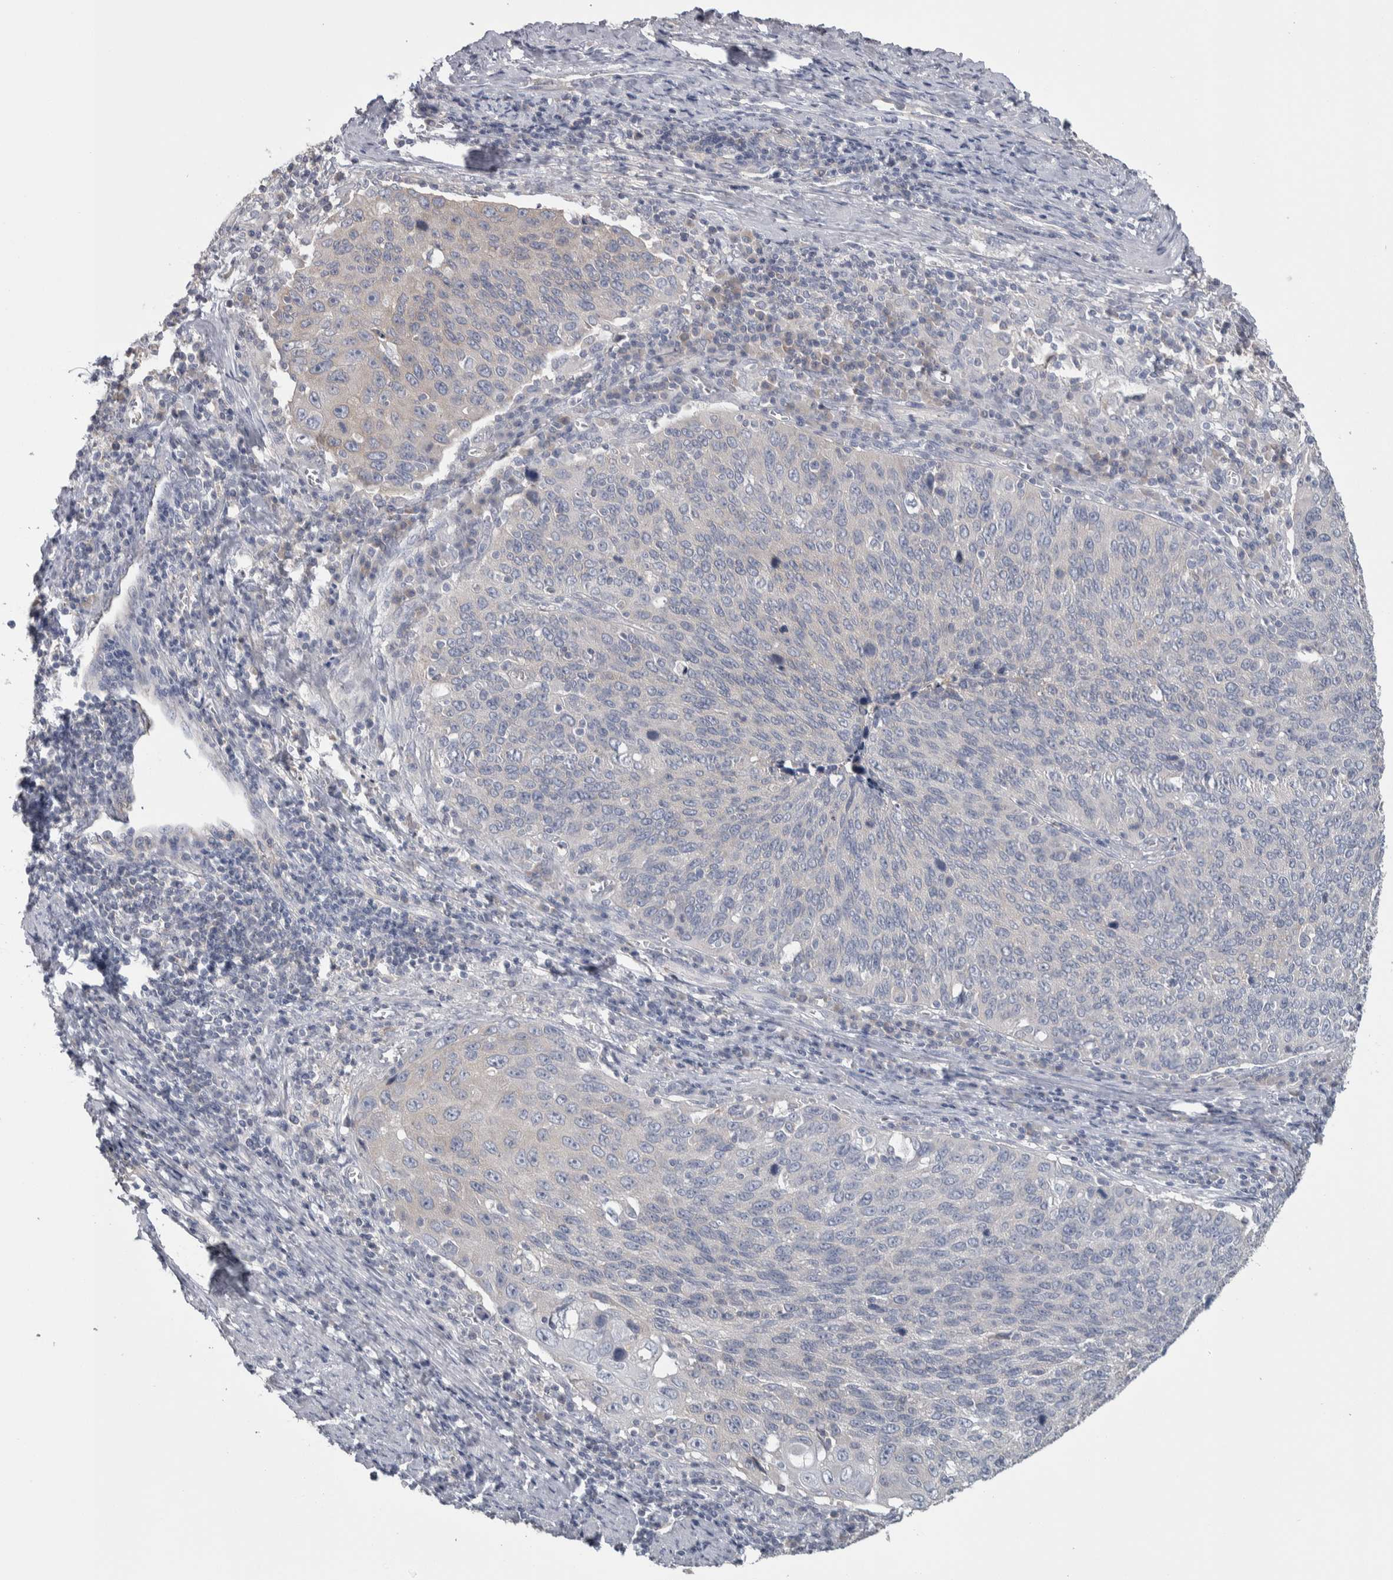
{"staining": {"intensity": "negative", "quantity": "none", "location": "none"}, "tissue": "cervical cancer", "cell_type": "Tumor cells", "image_type": "cancer", "snomed": [{"axis": "morphology", "description": "Squamous cell carcinoma, NOS"}, {"axis": "topography", "description": "Cervix"}], "caption": "Human squamous cell carcinoma (cervical) stained for a protein using immunohistochemistry demonstrates no expression in tumor cells.", "gene": "GPHN", "patient": {"sex": "female", "age": 53}}